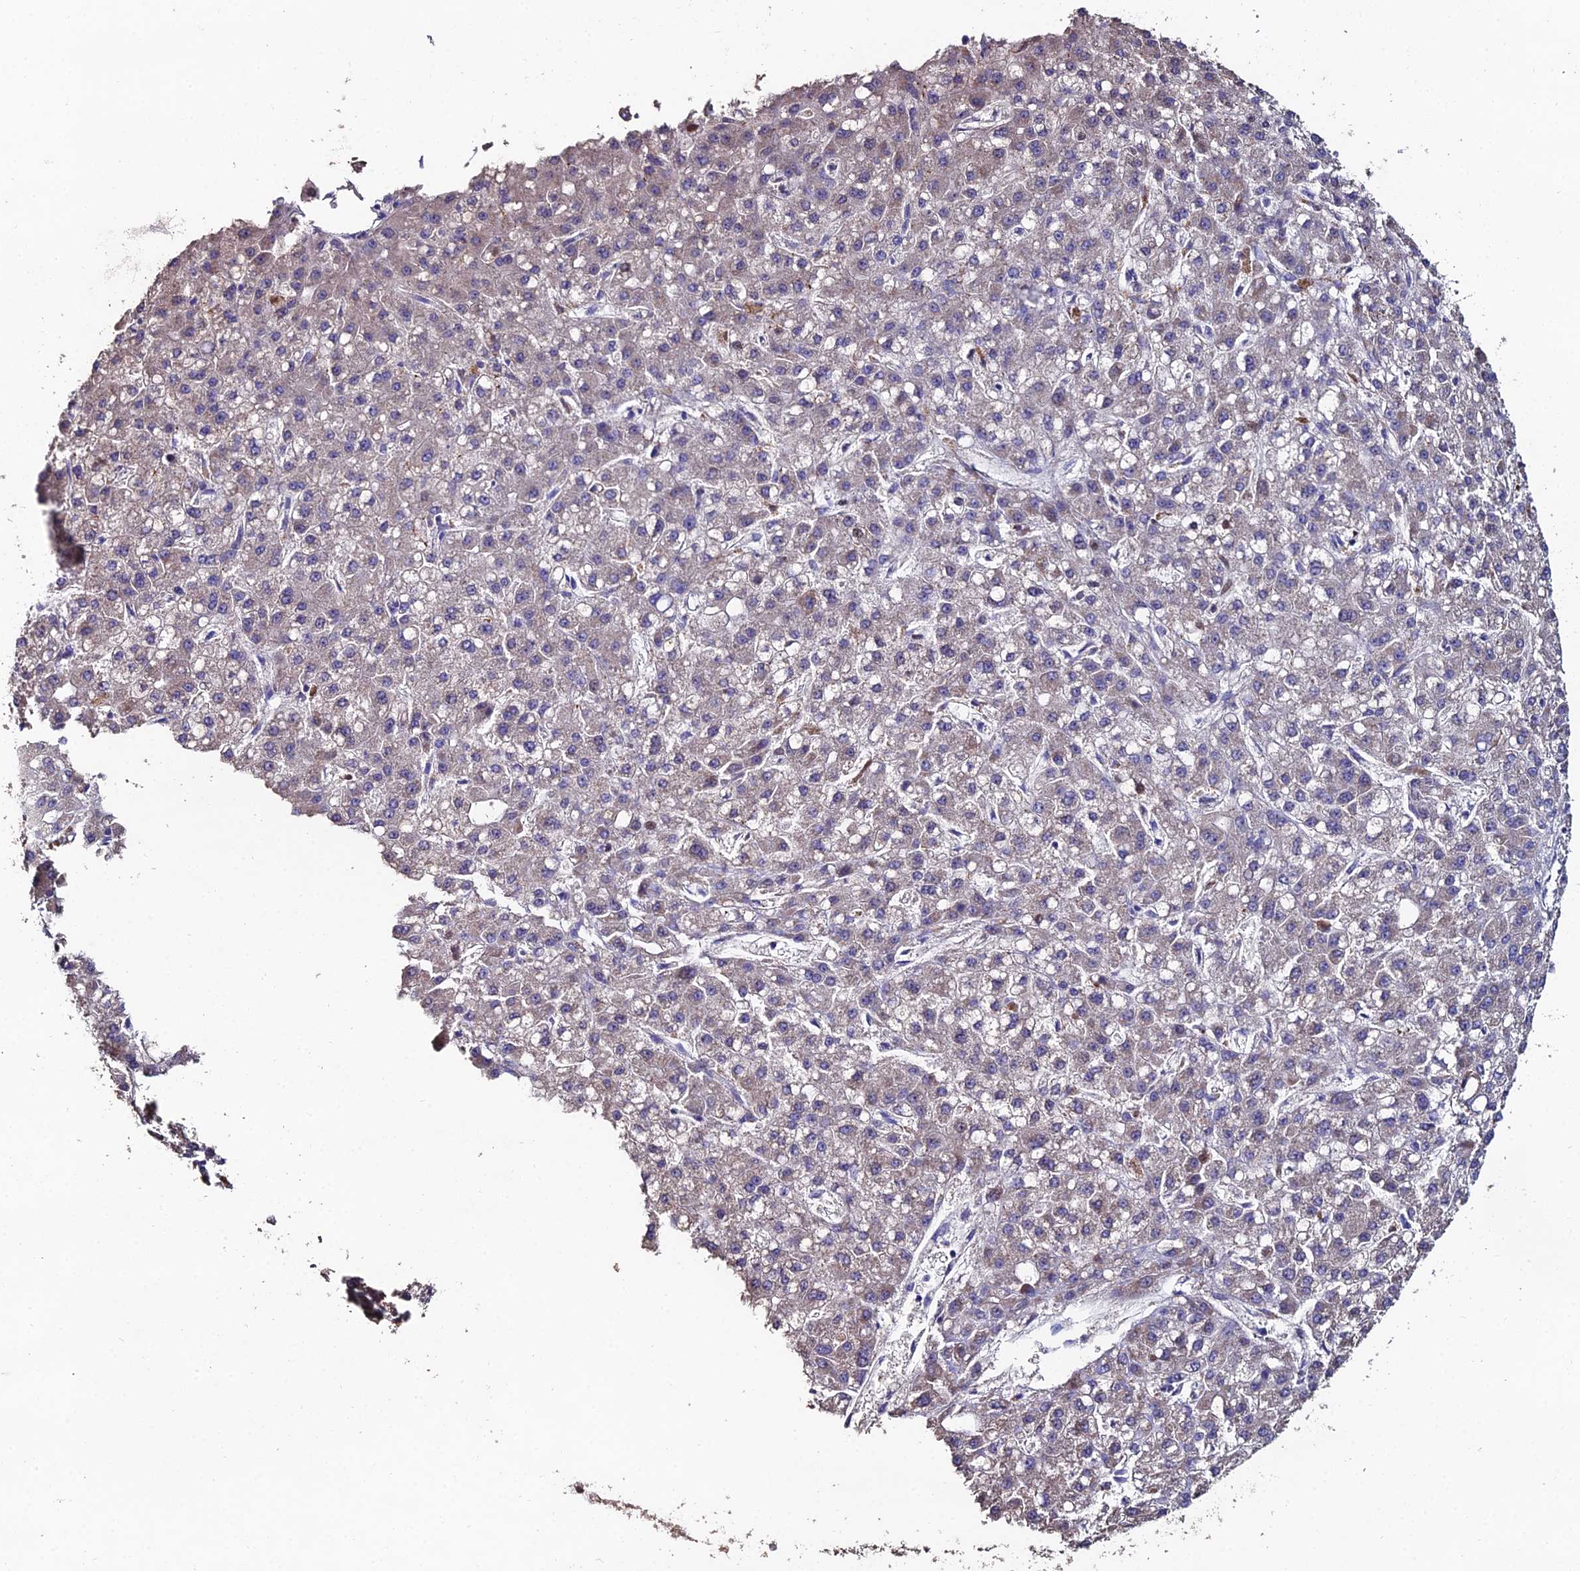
{"staining": {"intensity": "weak", "quantity": "<25%", "location": "cytoplasmic/membranous"}, "tissue": "liver cancer", "cell_type": "Tumor cells", "image_type": "cancer", "snomed": [{"axis": "morphology", "description": "Carcinoma, Hepatocellular, NOS"}, {"axis": "topography", "description": "Liver"}], "caption": "Immunohistochemistry histopathology image of neoplastic tissue: human liver cancer (hepatocellular carcinoma) stained with DAB (3,3'-diaminobenzidine) displays no significant protein positivity in tumor cells. The staining is performed using DAB (3,3'-diaminobenzidine) brown chromogen with nuclei counter-stained in using hematoxylin.", "gene": "ESRRG", "patient": {"sex": "male", "age": 67}}